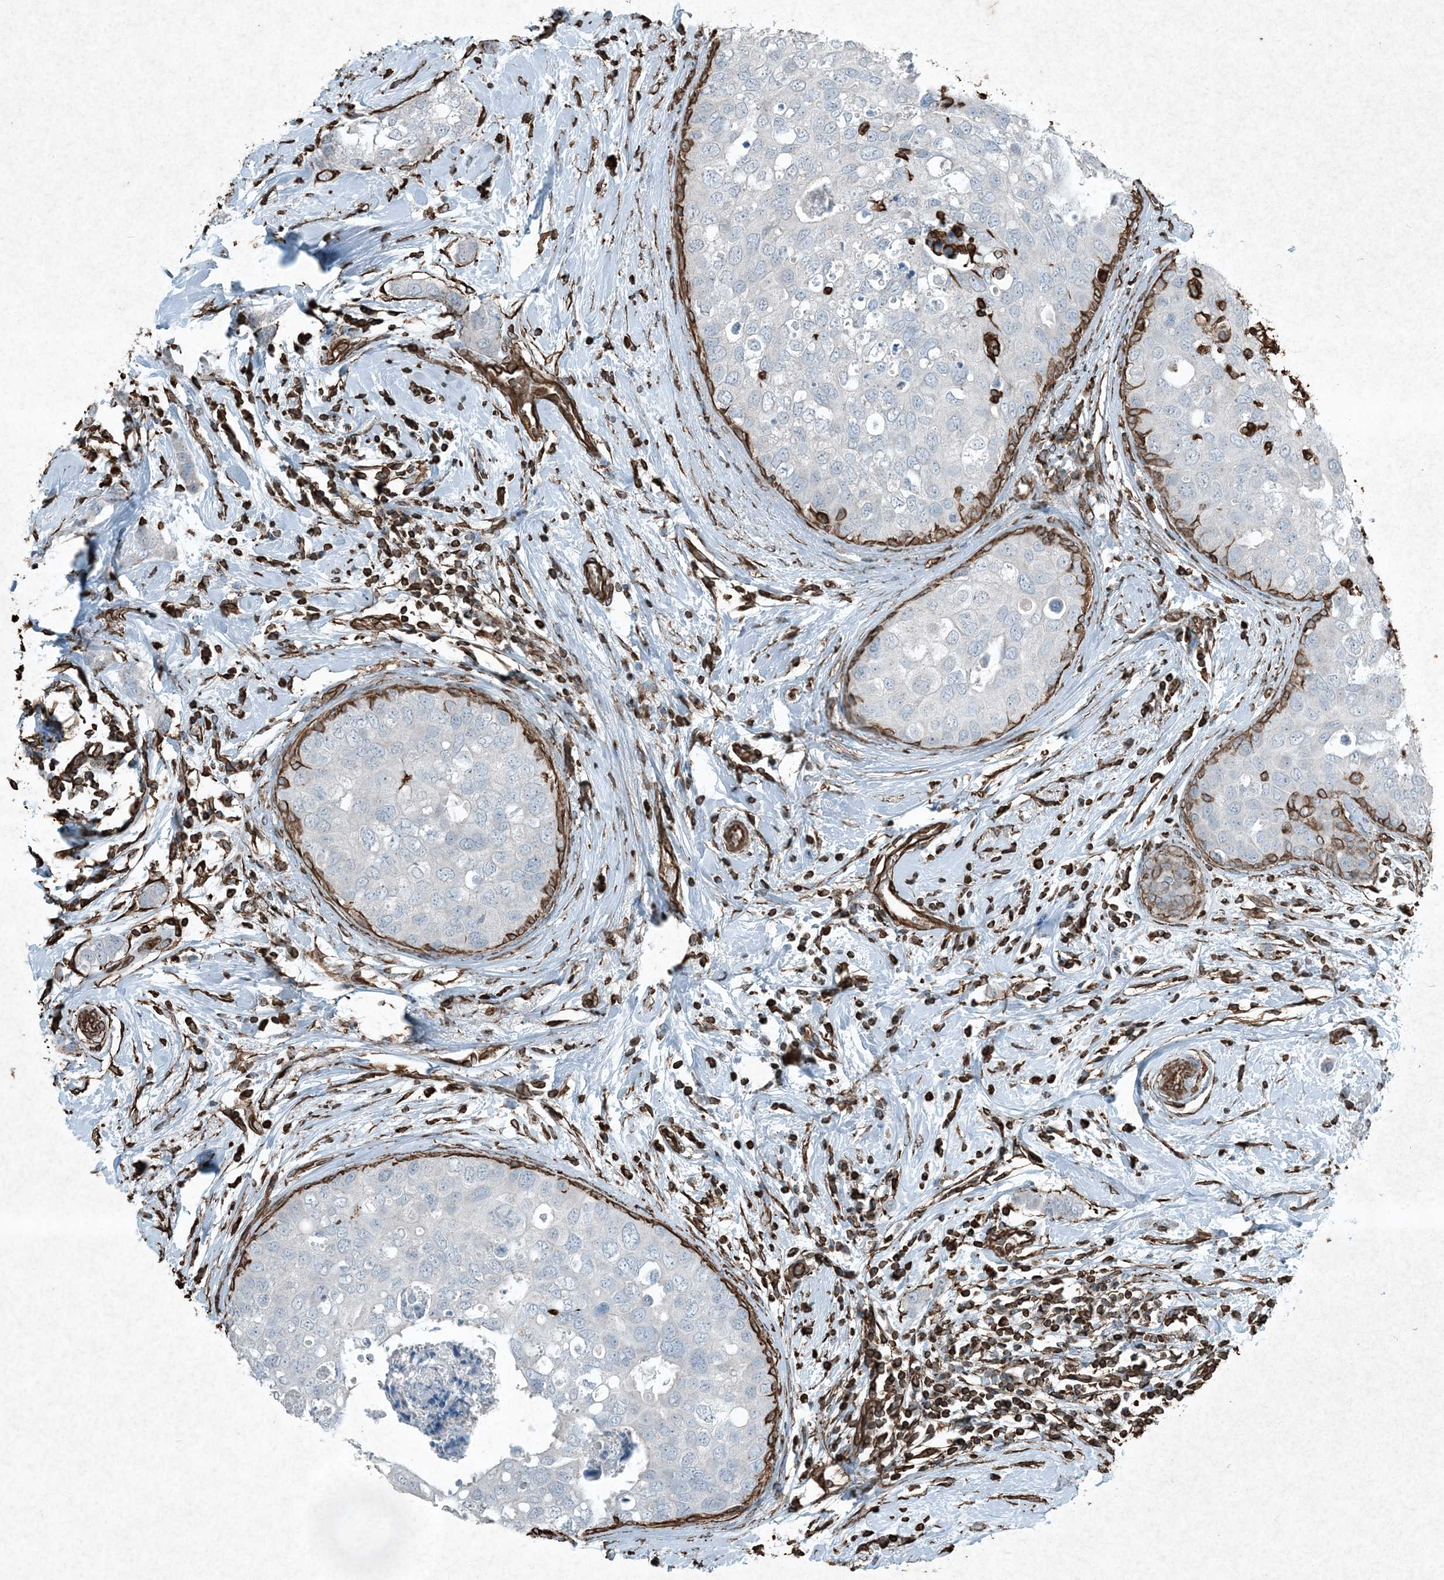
{"staining": {"intensity": "negative", "quantity": "none", "location": "none"}, "tissue": "breast cancer", "cell_type": "Tumor cells", "image_type": "cancer", "snomed": [{"axis": "morphology", "description": "Duct carcinoma"}, {"axis": "topography", "description": "Breast"}], "caption": "This is an immunohistochemistry micrograph of human breast cancer (infiltrating ductal carcinoma). There is no staining in tumor cells.", "gene": "RYK", "patient": {"sex": "female", "age": 50}}